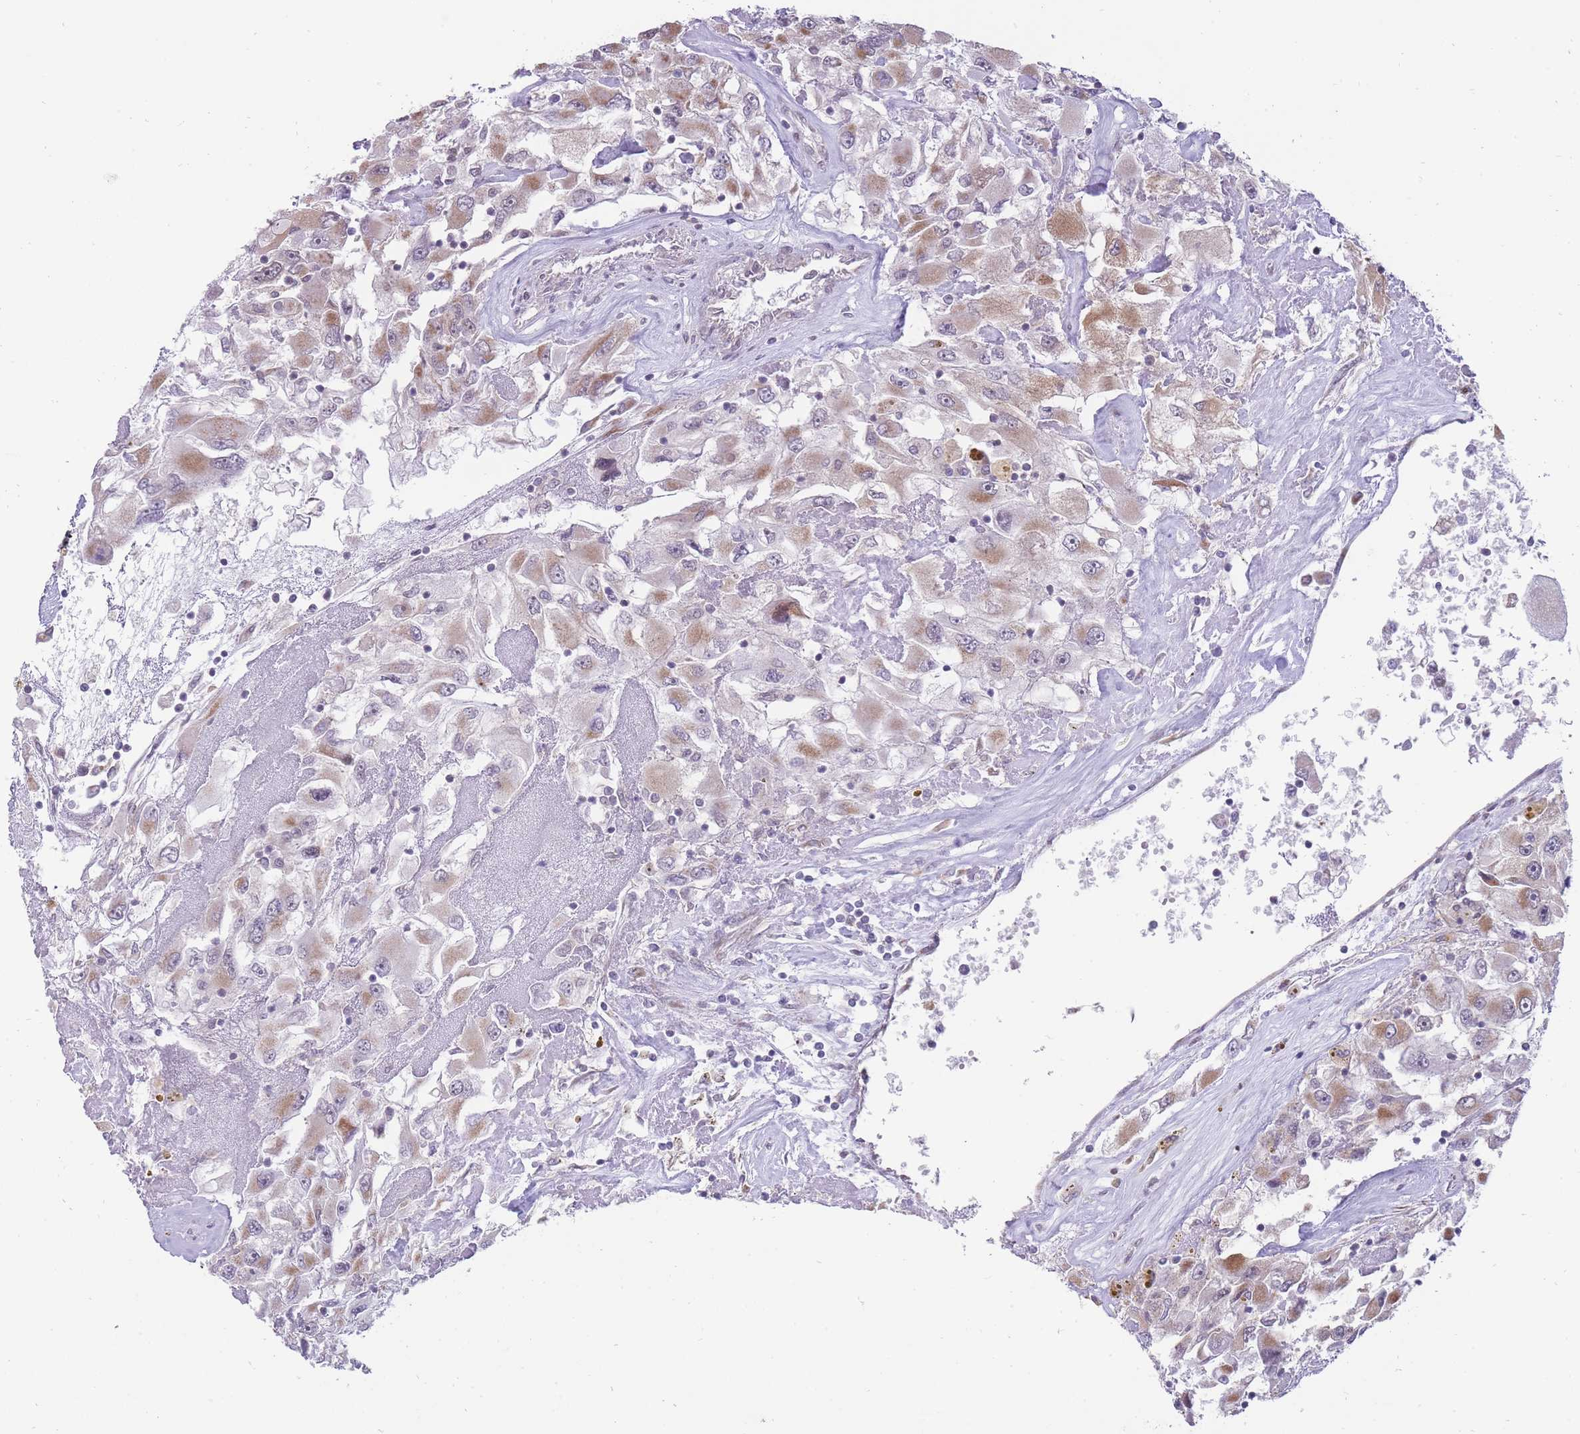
{"staining": {"intensity": "moderate", "quantity": "25%-75%", "location": "cytoplasmic/membranous"}, "tissue": "renal cancer", "cell_type": "Tumor cells", "image_type": "cancer", "snomed": [{"axis": "morphology", "description": "Adenocarcinoma, NOS"}, {"axis": "topography", "description": "Kidney"}], "caption": "Tumor cells exhibit medium levels of moderate cytoplasmic/membranous positivity in approximately 25%-75% of cells in human renal cancer (adenocarcinoma). The staining was performed using DAB, with brown indicating positive protein expression. Nuclei are stained blue with hematoxylin.", "gene": "NELL1", "patient": {"sex": "female", "age": 52}}